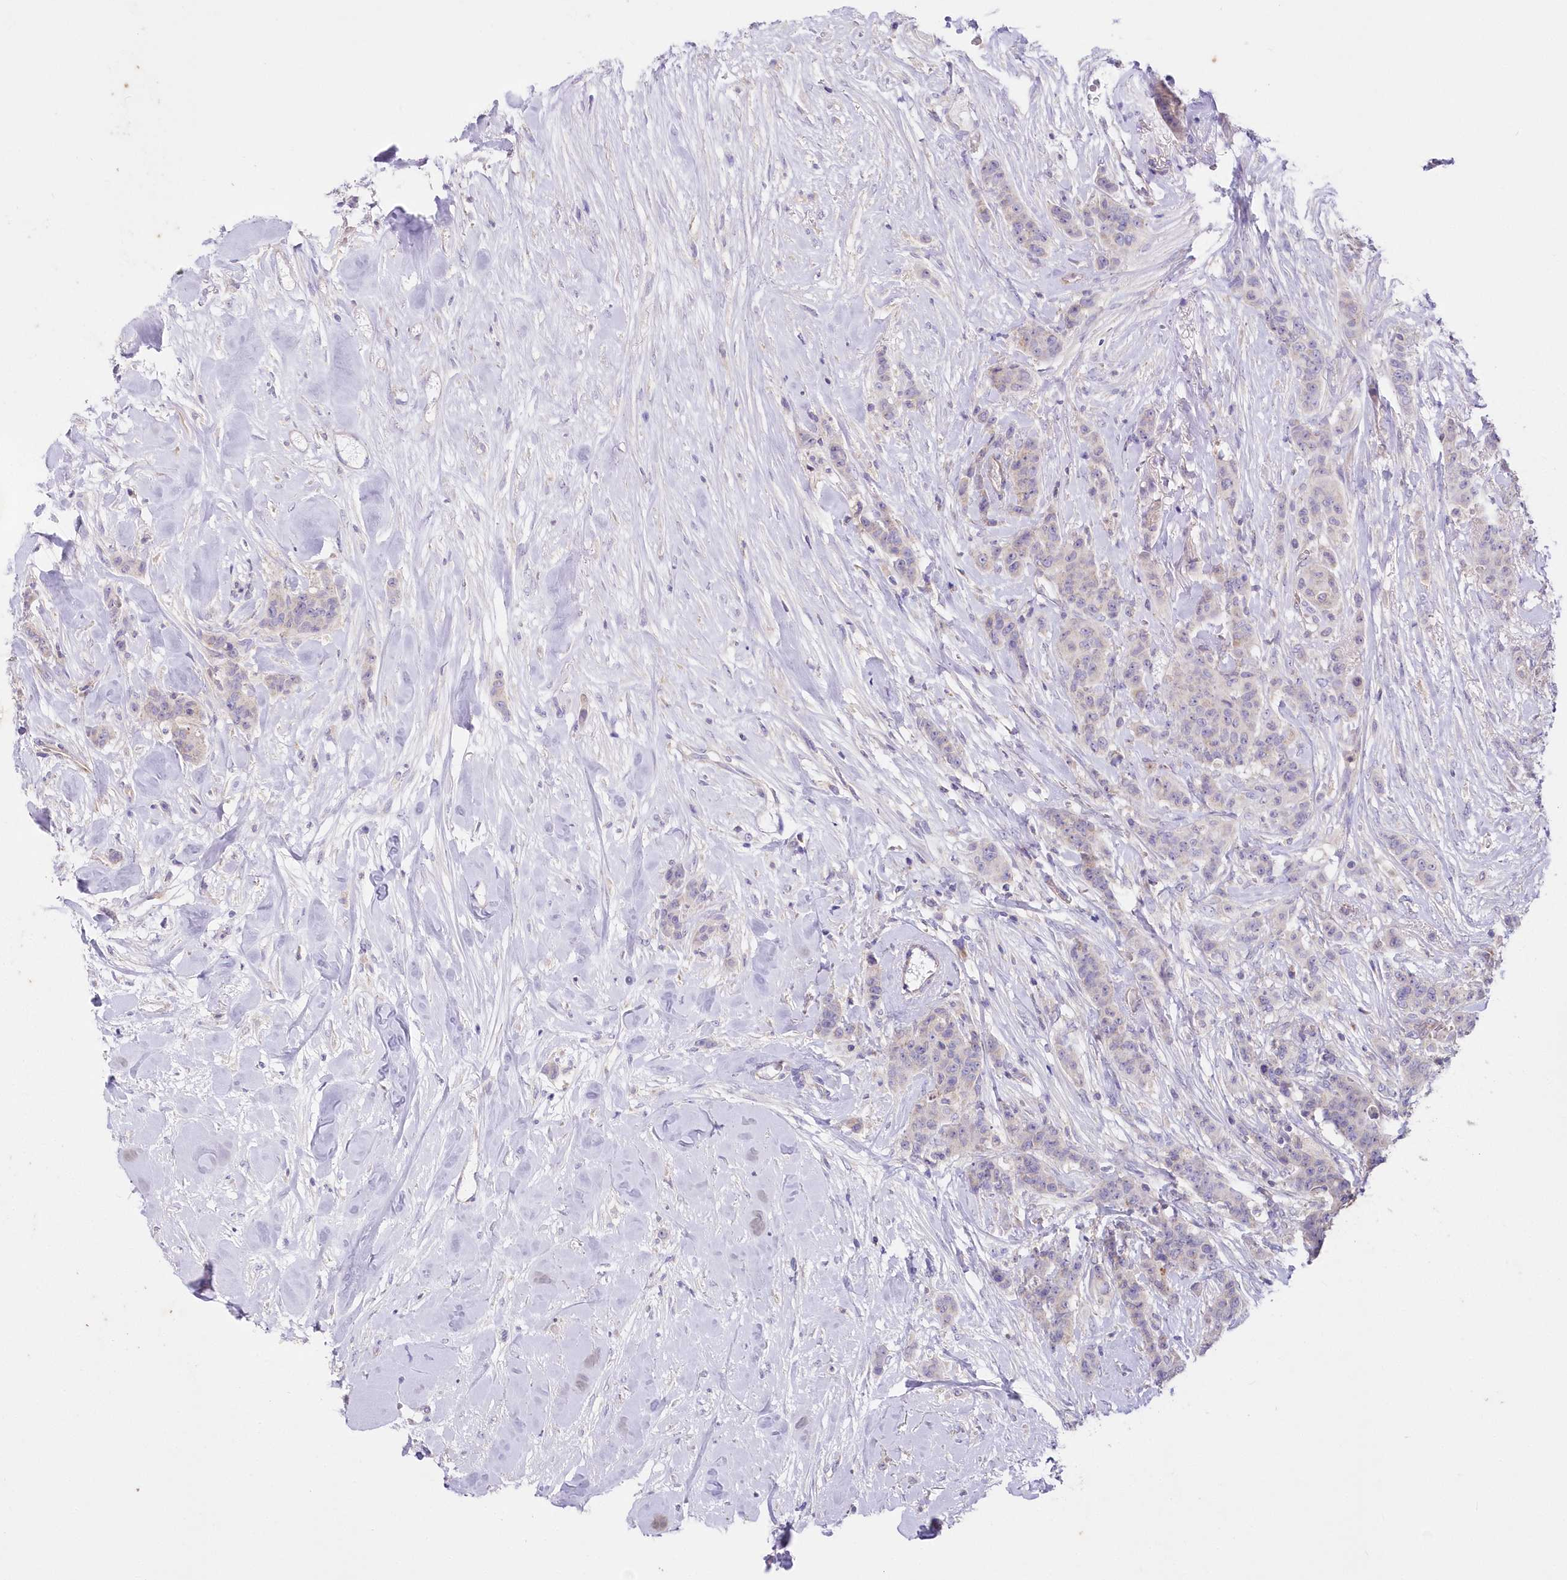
{"staining": {"intensity": "negative", "quantity": "none", "location": "none"}, "tissue": "breast cancer", "cell_type": "Tumor cells", "image_type": "cancer", "snomed": [{"axis": "morphology", "description": "Duct carcinoma"}, {"axis": "topography", "description": "Breast"}], "caption": "Tumor cells show no significant expression in invasive ductal carcinoma (breast).", "gene": "ITSN2", "patient": {"sex": "female", "age": 40}}